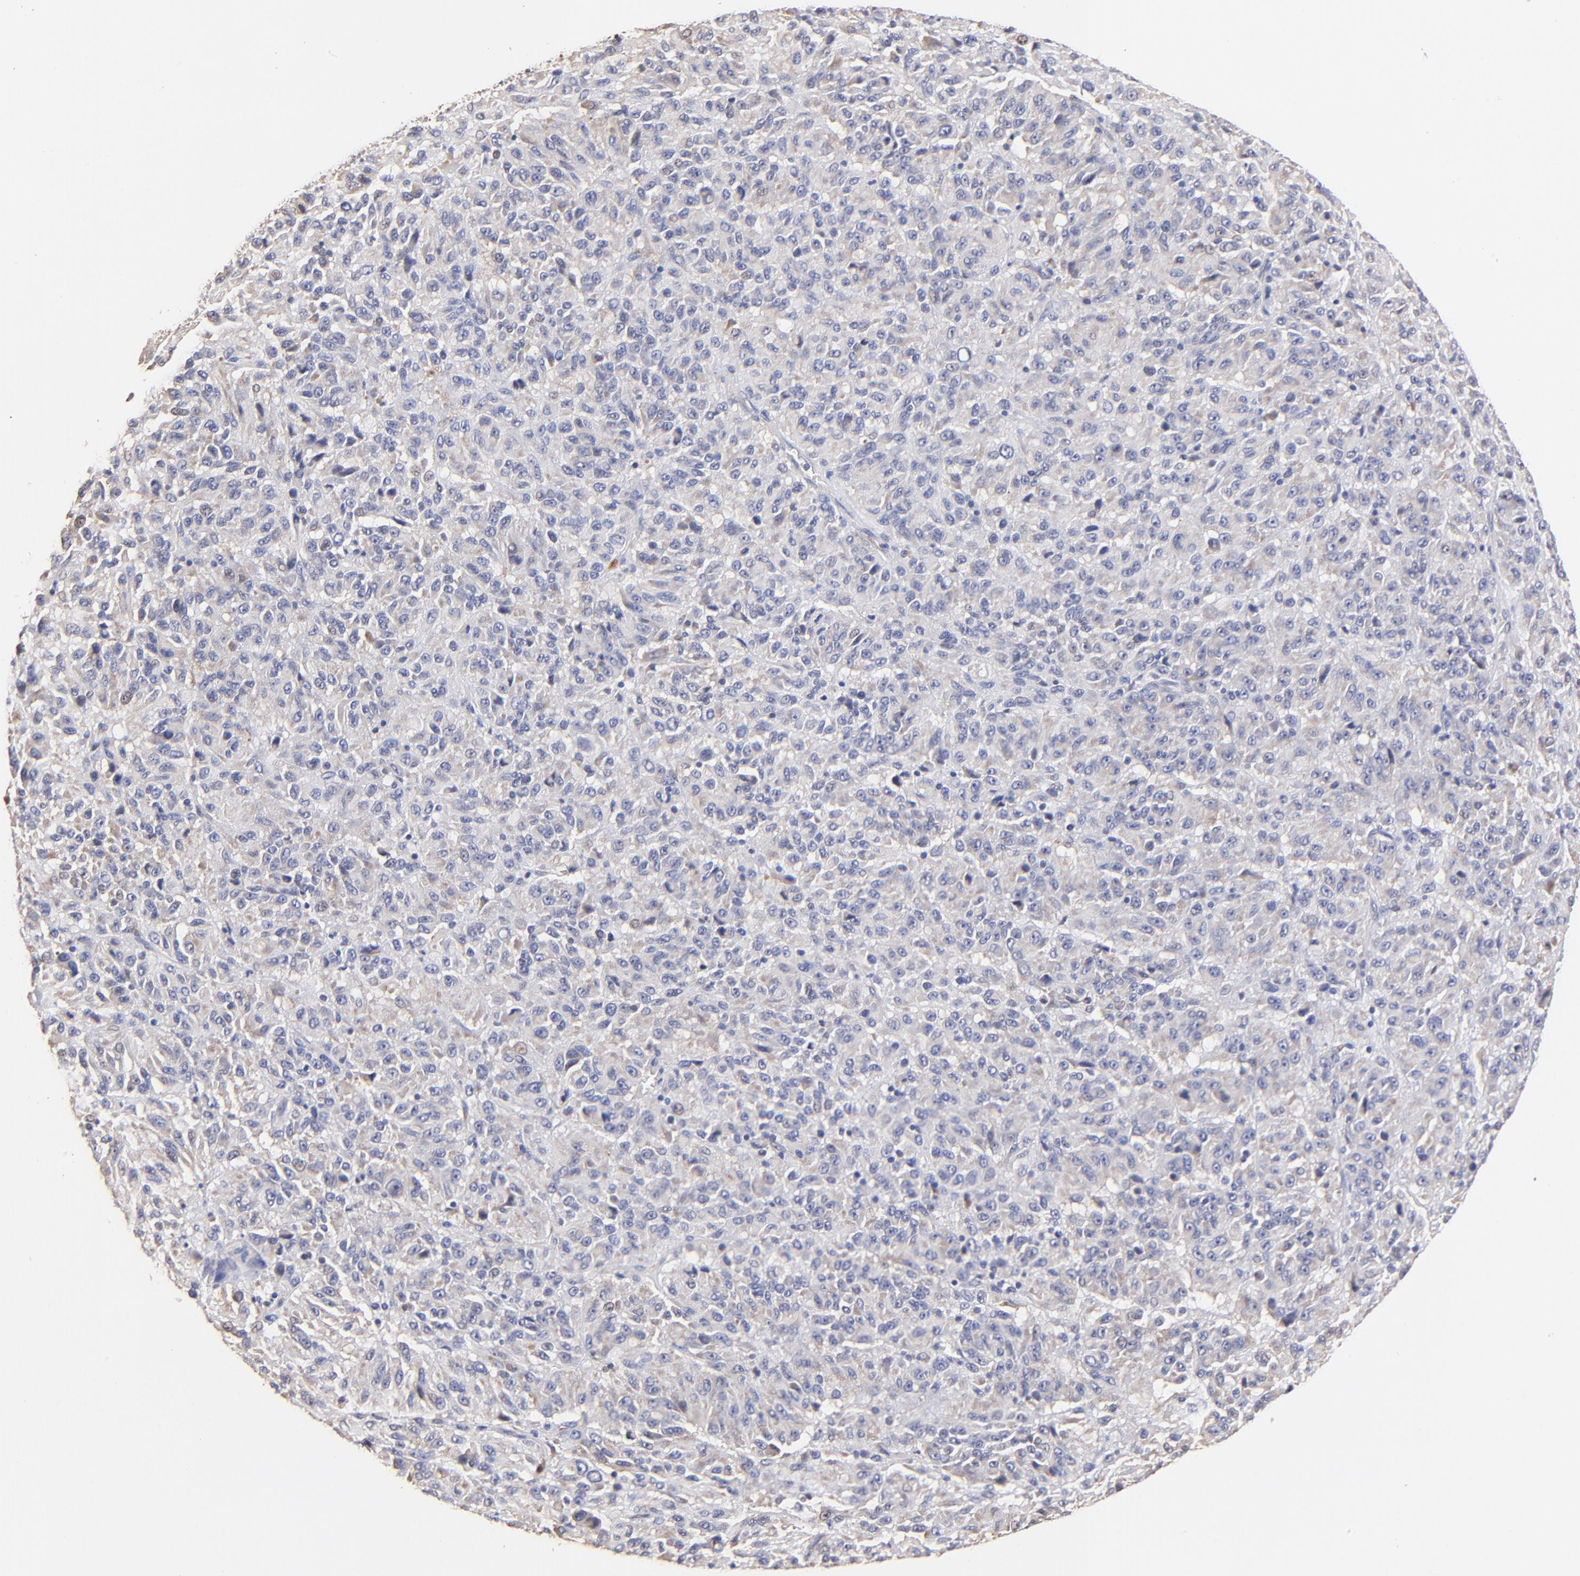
{"staining": {"intensity": "negative", "quantity": "none", "location": "none"}, "tissue": "melanoma", "cell_type": "Tumor cells", "image_type": "cancer", "snomed": [{"axis": "morphology", "description": "Malignant melanoma, Metastatic site"}, {"axis": "topography", "description": "Lung"}], "caption": "An immunohistochemistry histopathology image of melanoma is shown. There is no staining in tumor cells of melanoma.", "gene": "BBOF1", "patient": {"sex": "male", "age": 64}}